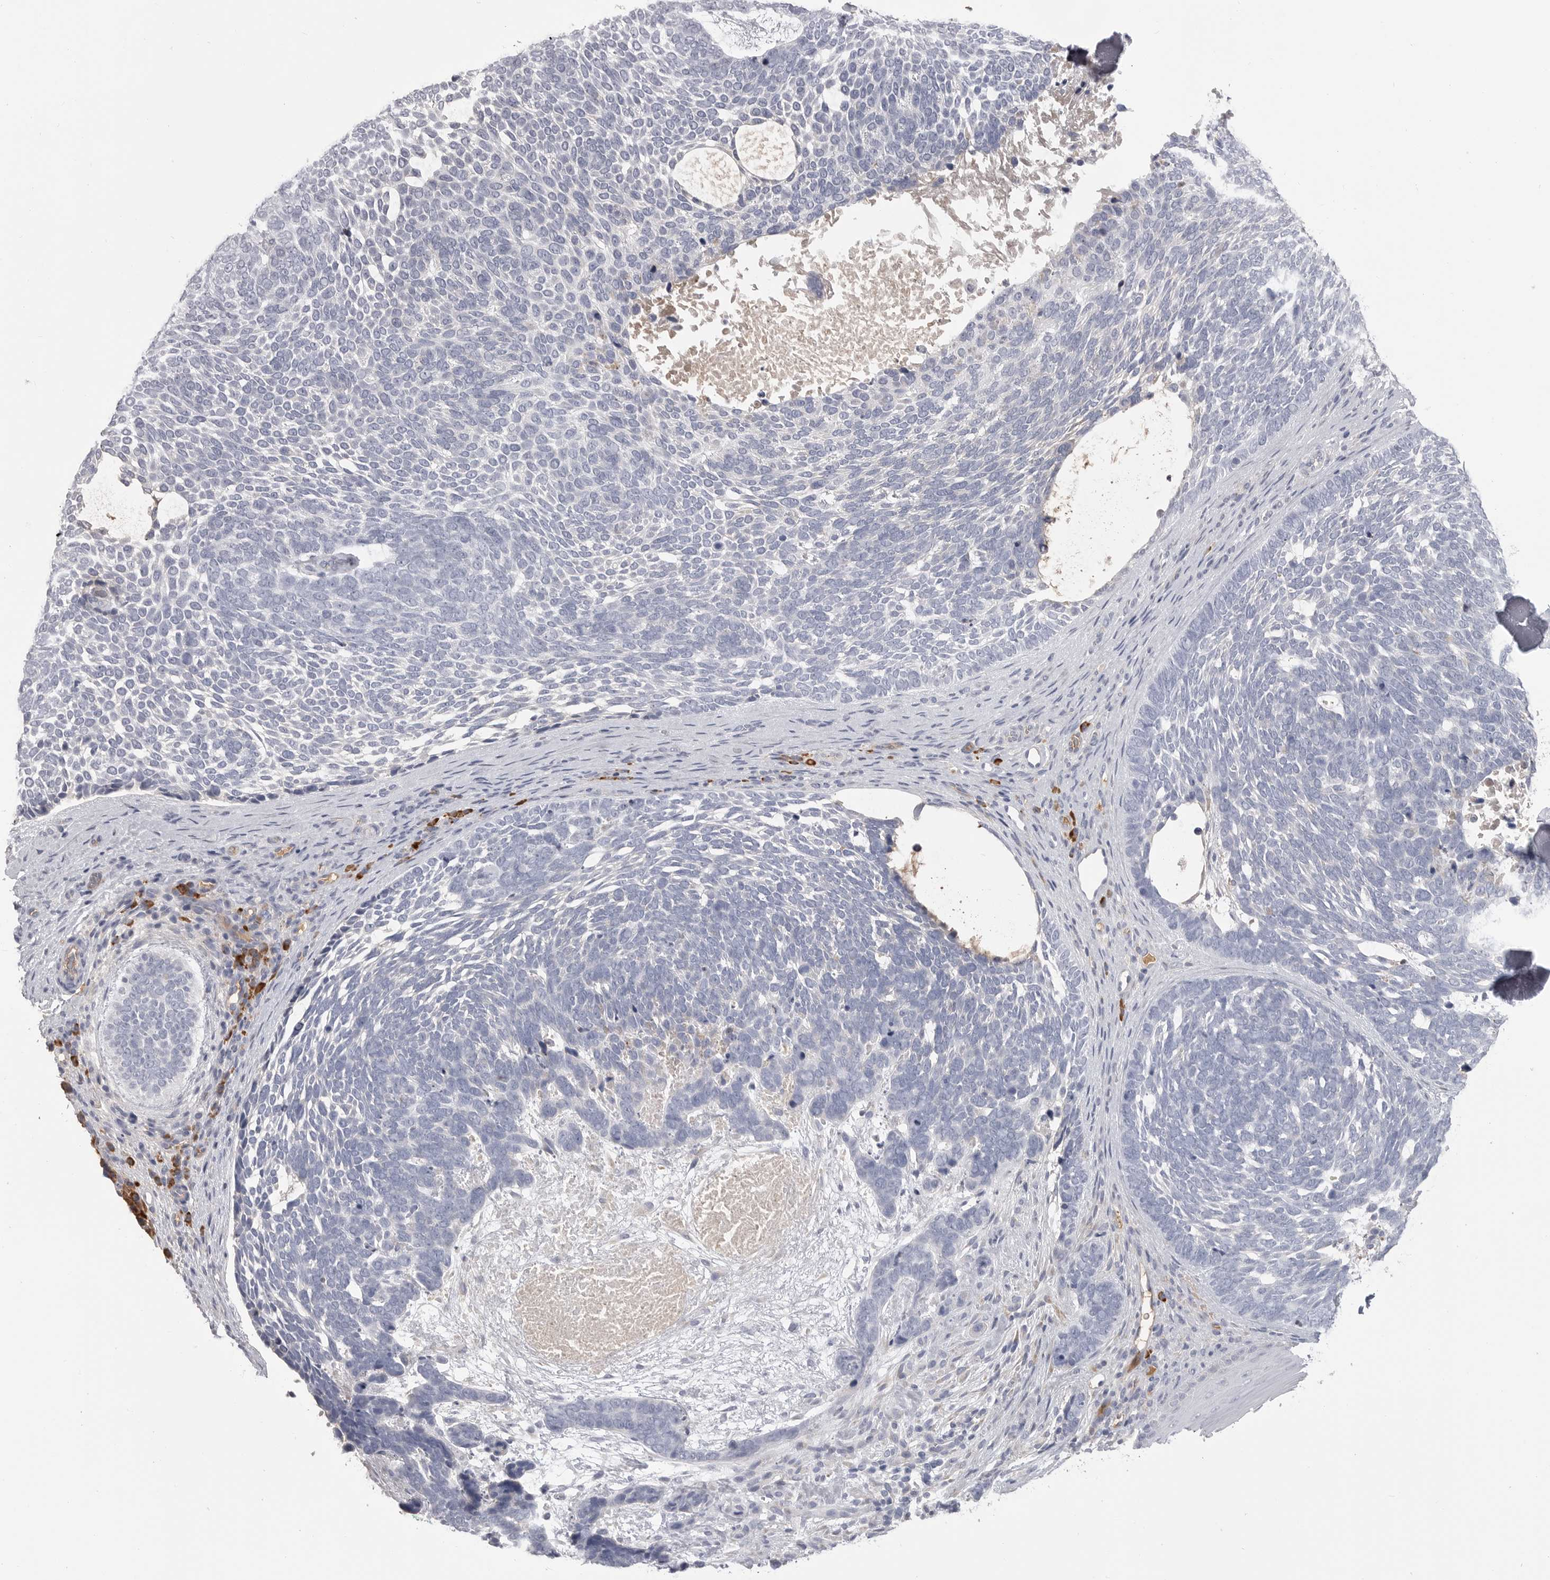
{"staining": {"intensity": "negative", "quantity": "none", "location": "none"}, "tissue": "skin cancer", "cell_type": "Tumor cells", "image_type": "cancer", "snomed": [{"axis": "morphology", "description": "Basal cell carcinoma"}, {"axis": "topography", "description": "Skin"}], "caption": "A histopathology image of basal cell carcinoma (skin) stained for a protein shows no brown staining in tumor cells. (IHC, brightfield microscopy, high magnification).", "gene": "FKBP2", "patient": {"sex": "female", "age": 85}}